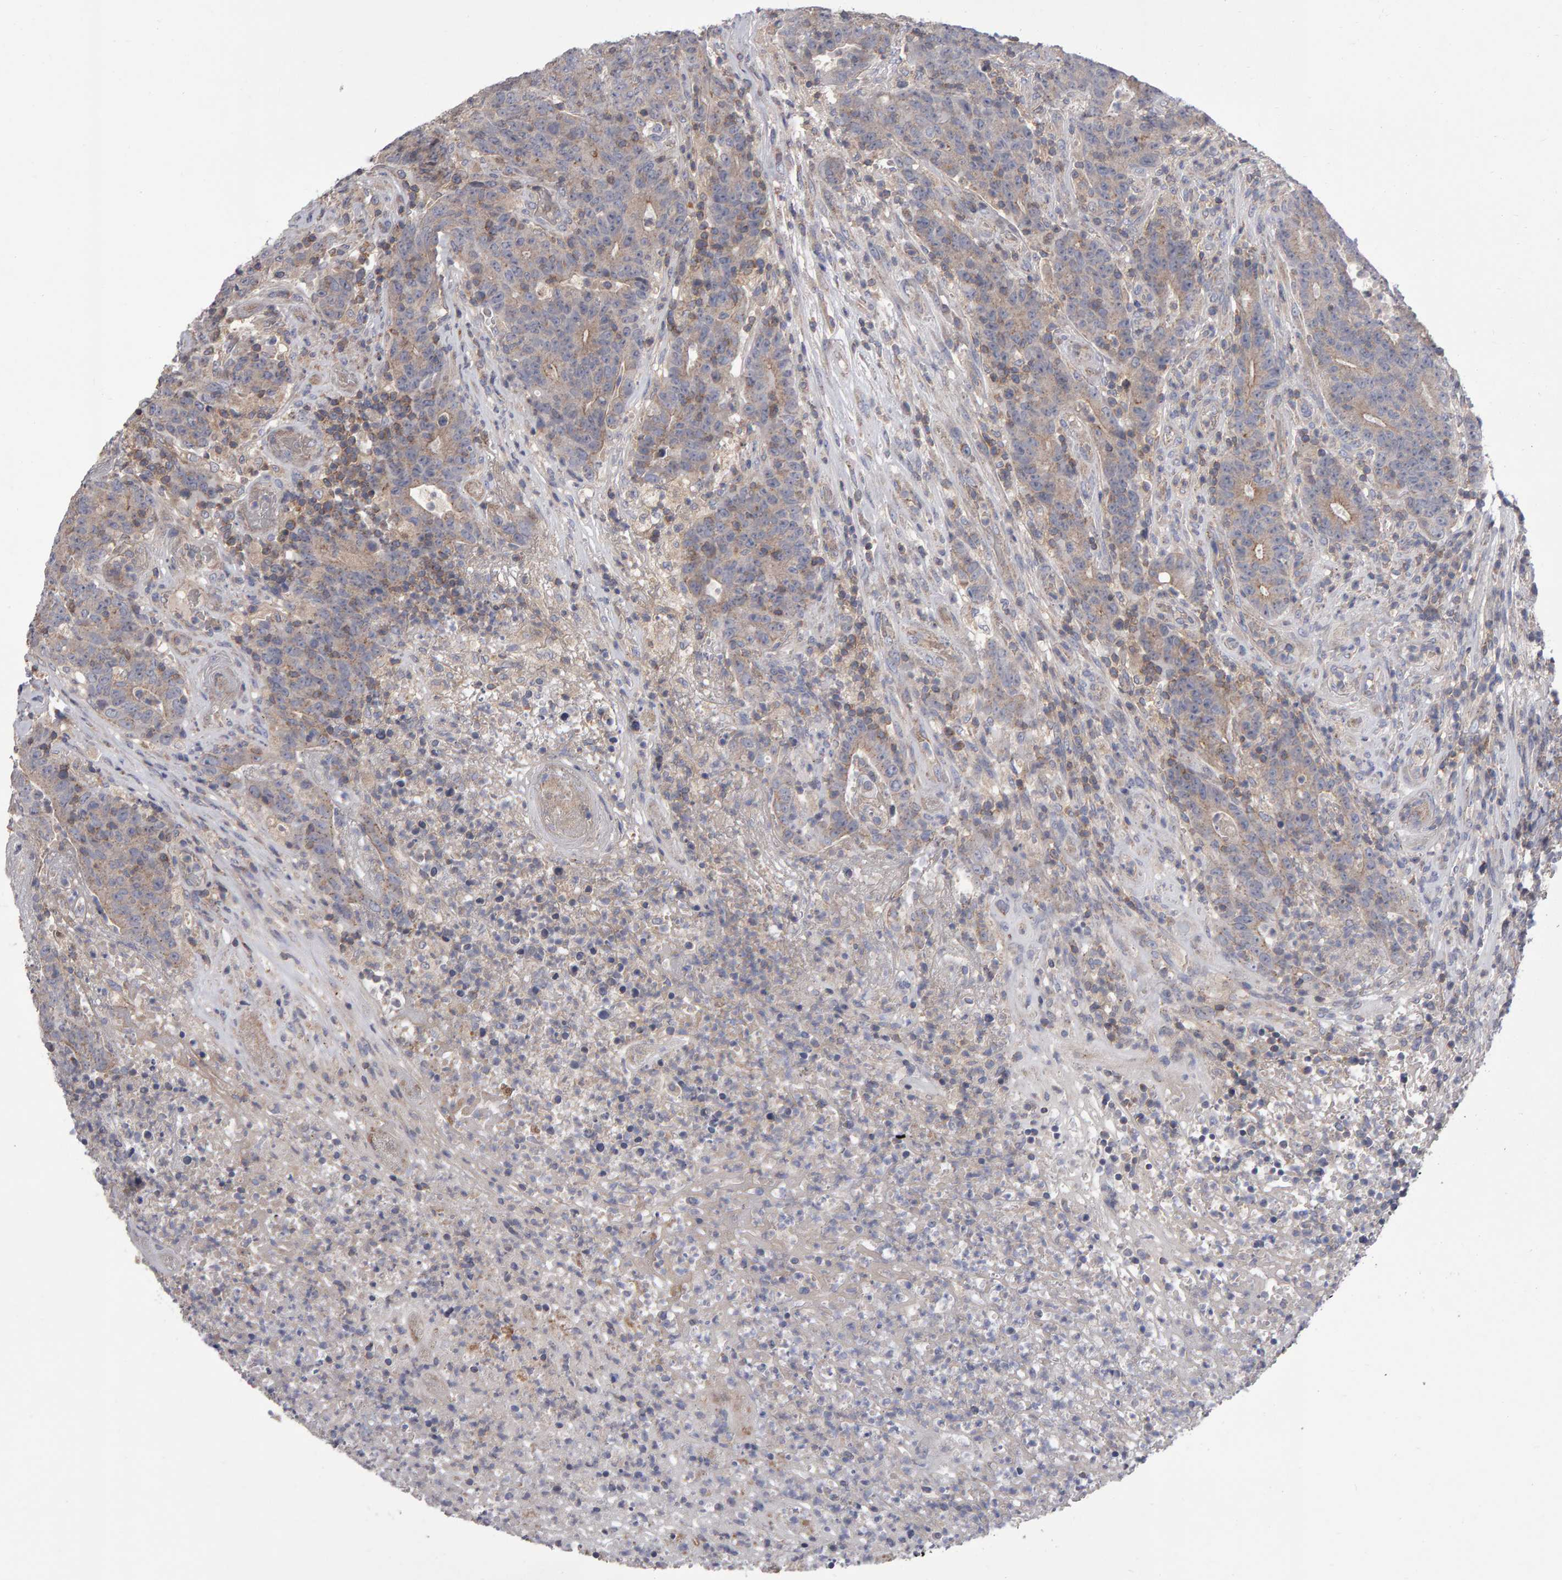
{"staining": {"intensity": "weak", "quantity": "25%-75%", "location": "cytoplasmic/membranous"}, "tissue": "colorectal cancer", "cell_type": "Tumor cells", "image_type": "cancer", "snomed": [{"axis": "morphology", "description": "Normal tissue, NOS"}, {"axis": "morphology", "description": "Adenocarcinoma, NOS"}, {"axis": "topography", "description": "Colon"}], "caption": "The photomicrograph exhibits a brown stain indicating the presence of a protein in the cytoplasmic/membranous of tumor cells in colorectal cancer.", "gene": "PGS1", "patient": {"sex": "female", "age": 75}}